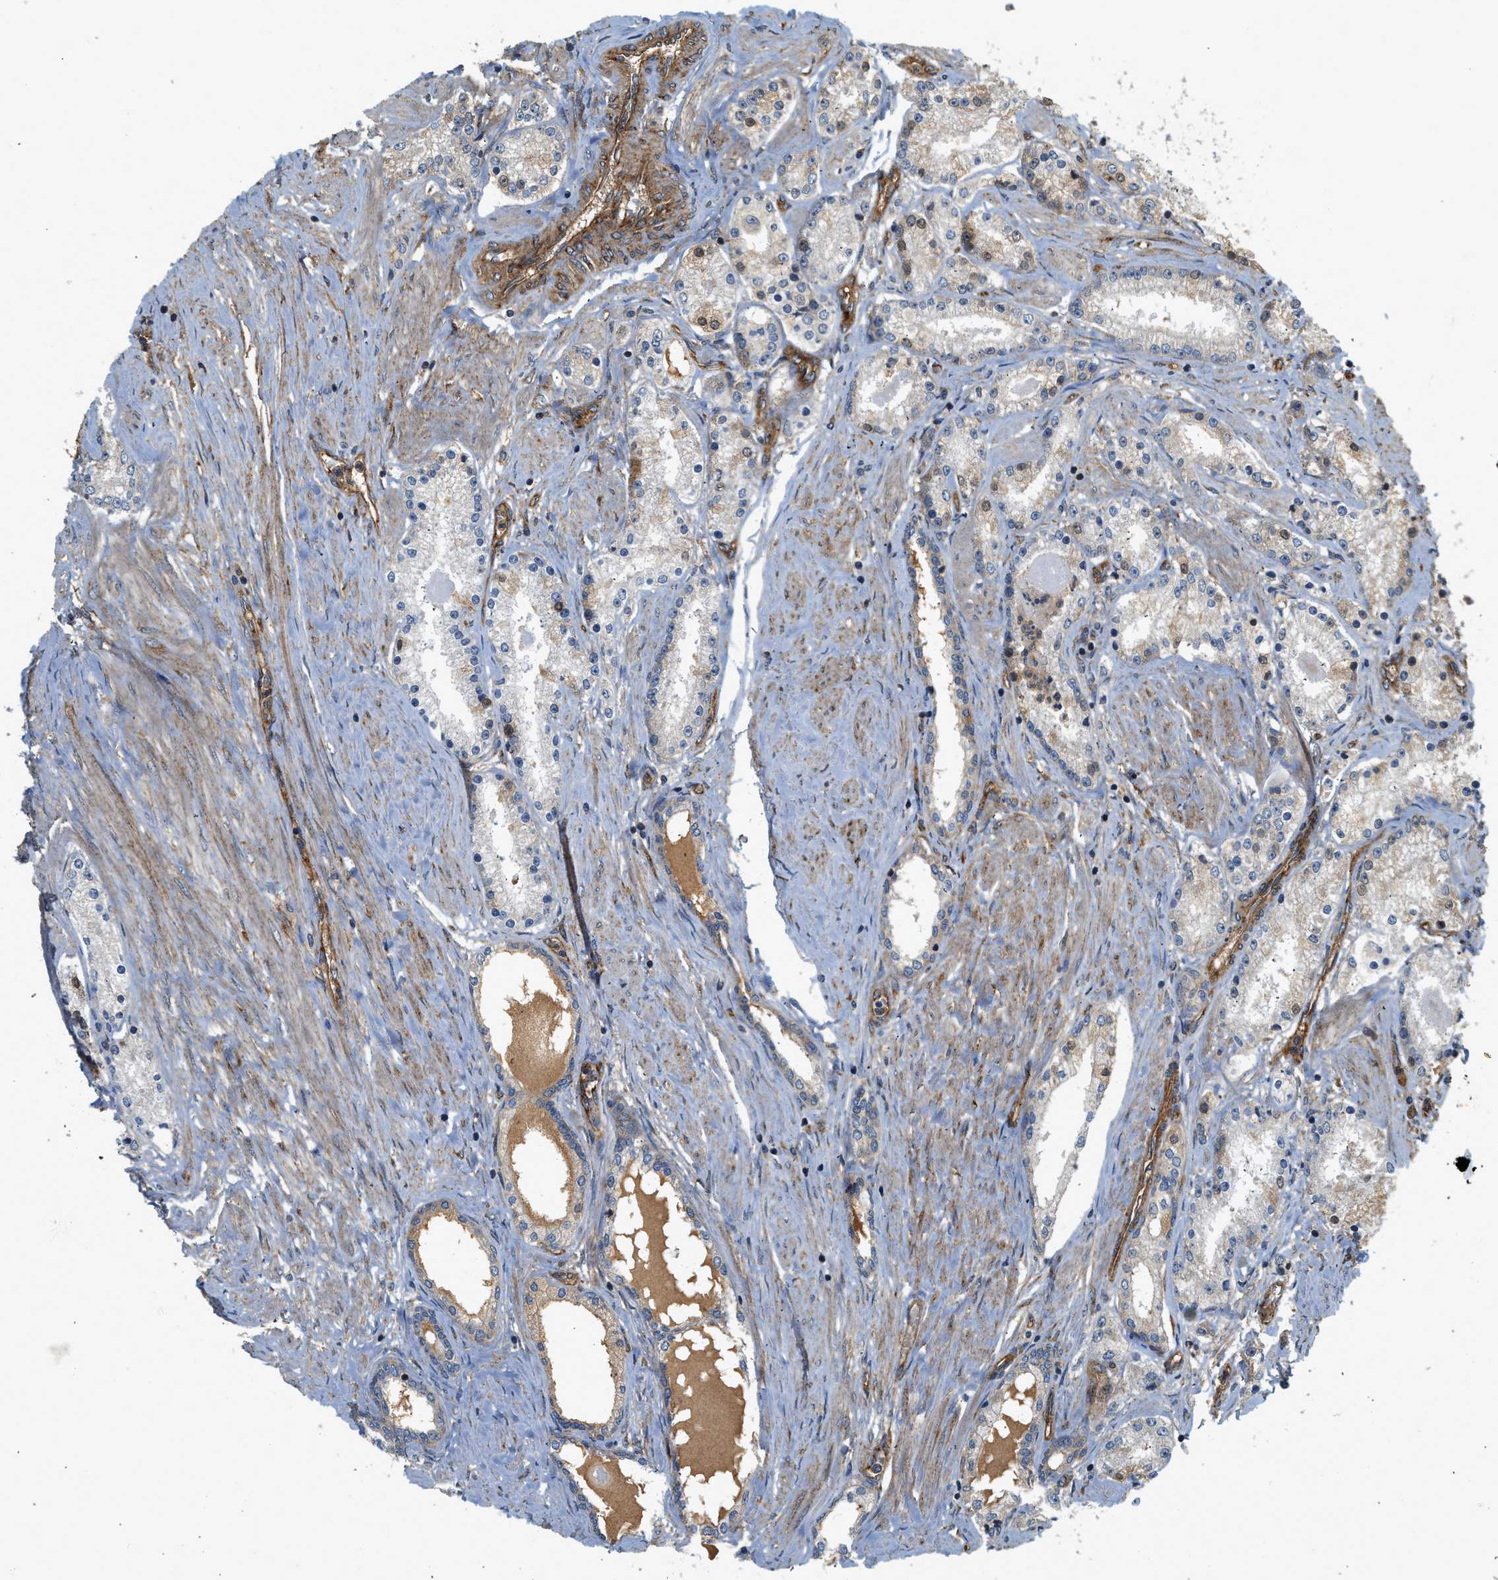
{"staining": {"intensity": "weak", "quantity": "<25%", "location": "cytoplasmic/membranous"}, "tissue": "prostate cancer", "cell_type": "Tumor cells", "image_type": "cancer", "snomed": [{"axis": "morphology", "description": "Adenocarcinoma, Low grade"}, {"axis": "topography", "description": "Prostate"}], "caption": "A histopathology image of human prostate adenocarcinoma (low-grade) is negative for staining in tumor cells.", "gene": "HIP1", "patient": {"sex": "male", "age": 63}}